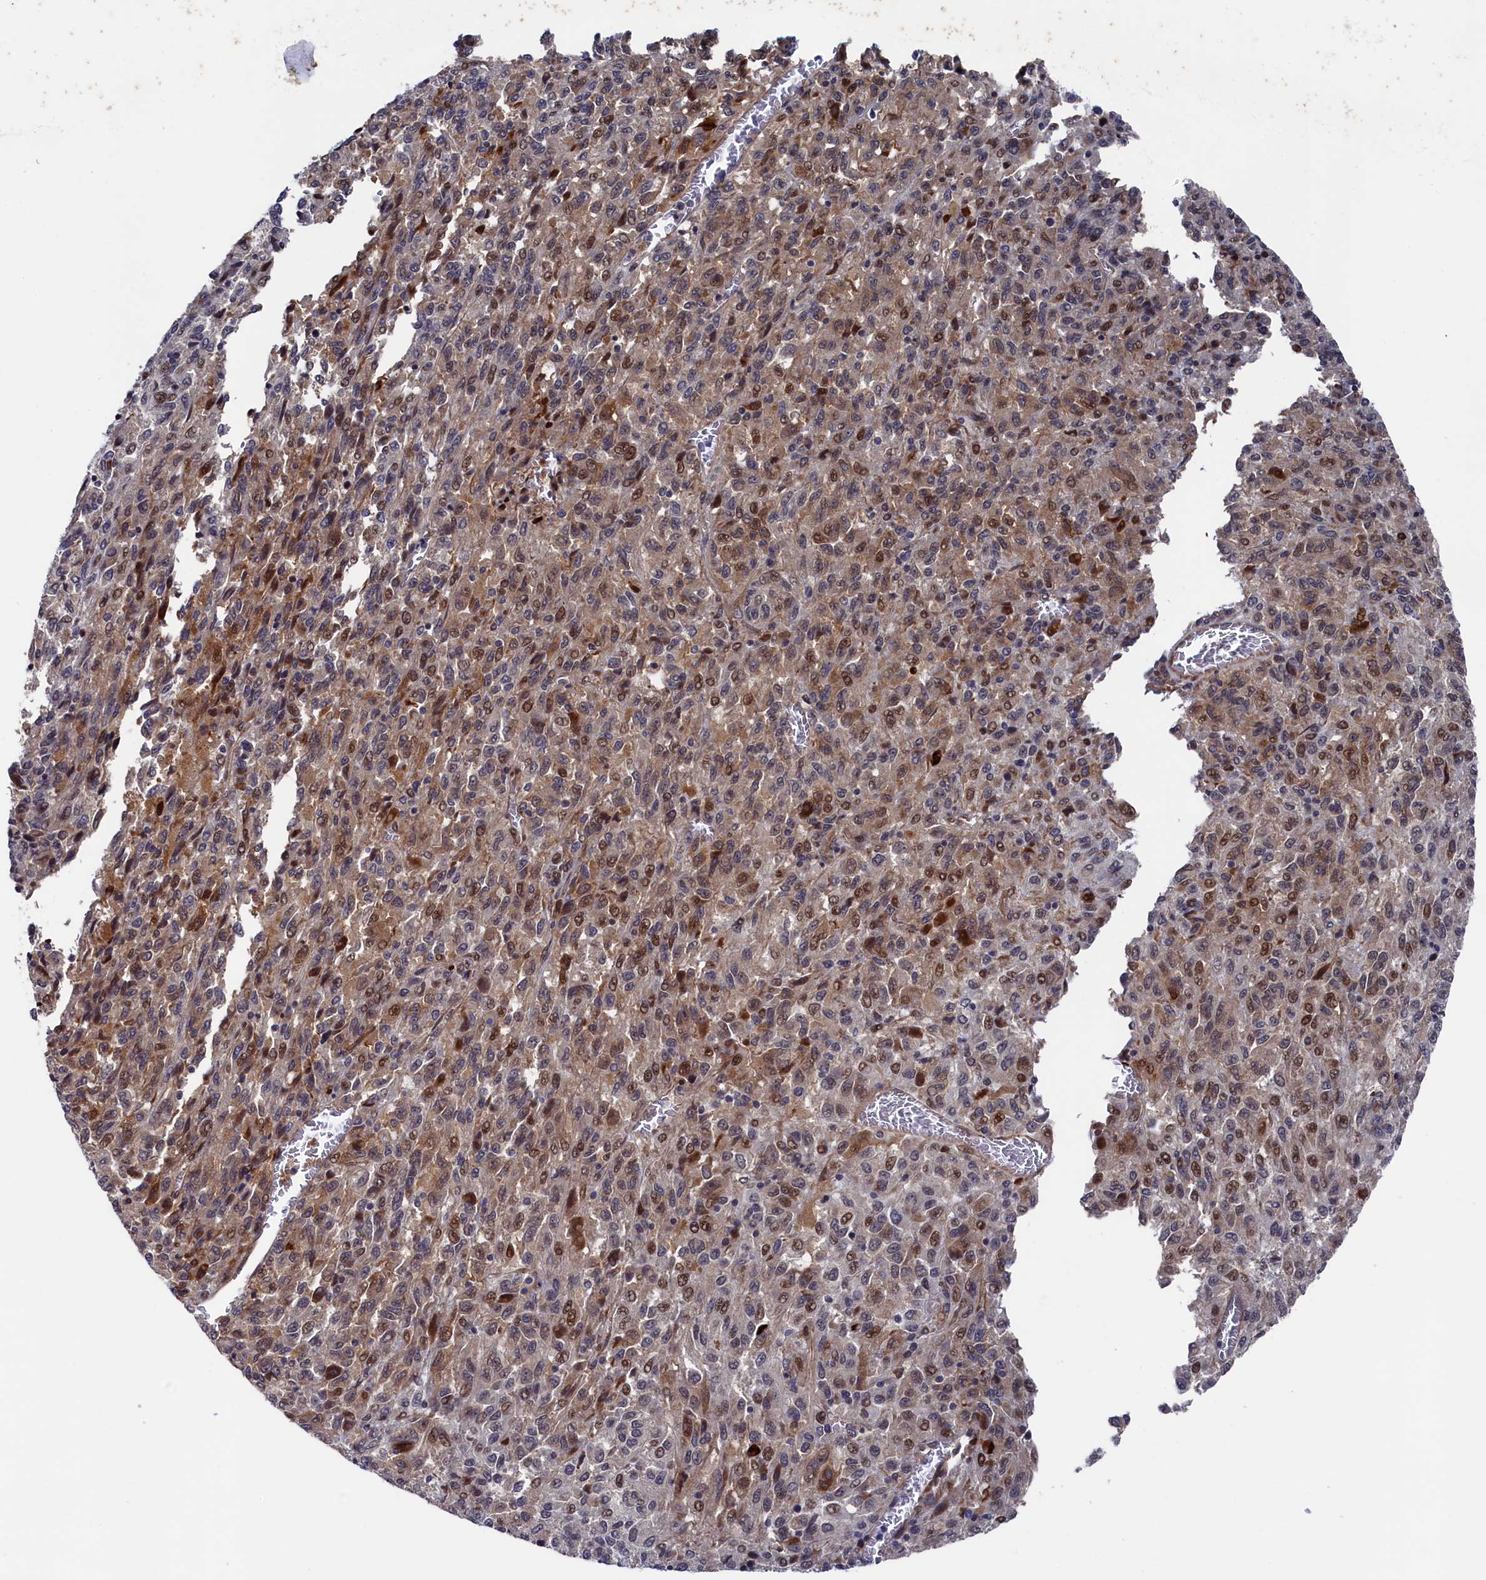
{"staining": {"intensity": "moderate", "quantity": "25%-75%", "location": "cytoplasmic/membranous,nuclear"}, "tissue": "melanoma", "cell_type": "Tumor cells", "image_type": "cancer", "snomed": [{"axis": "morphology", "description": "Malignant melanoma, Metastatic site"}, {"axis": "topography", "description": "Lung"}], "caption": "Immunohistochemistry (IHC) staining of melanoma, which exhibits medium levels of moderate cytoplasmic/membranous and nuclear expression in approximately 25%-75% of tumor cells indicating moderate cytoplasmic/membranous and nuclear protein staining. The staining was performed using DAB (brown) for protein detection and nuclei were counterstained in hematoxylin (blue).", "gene": "ZNF891", "patient": {"sex": "male", "age": 64}}